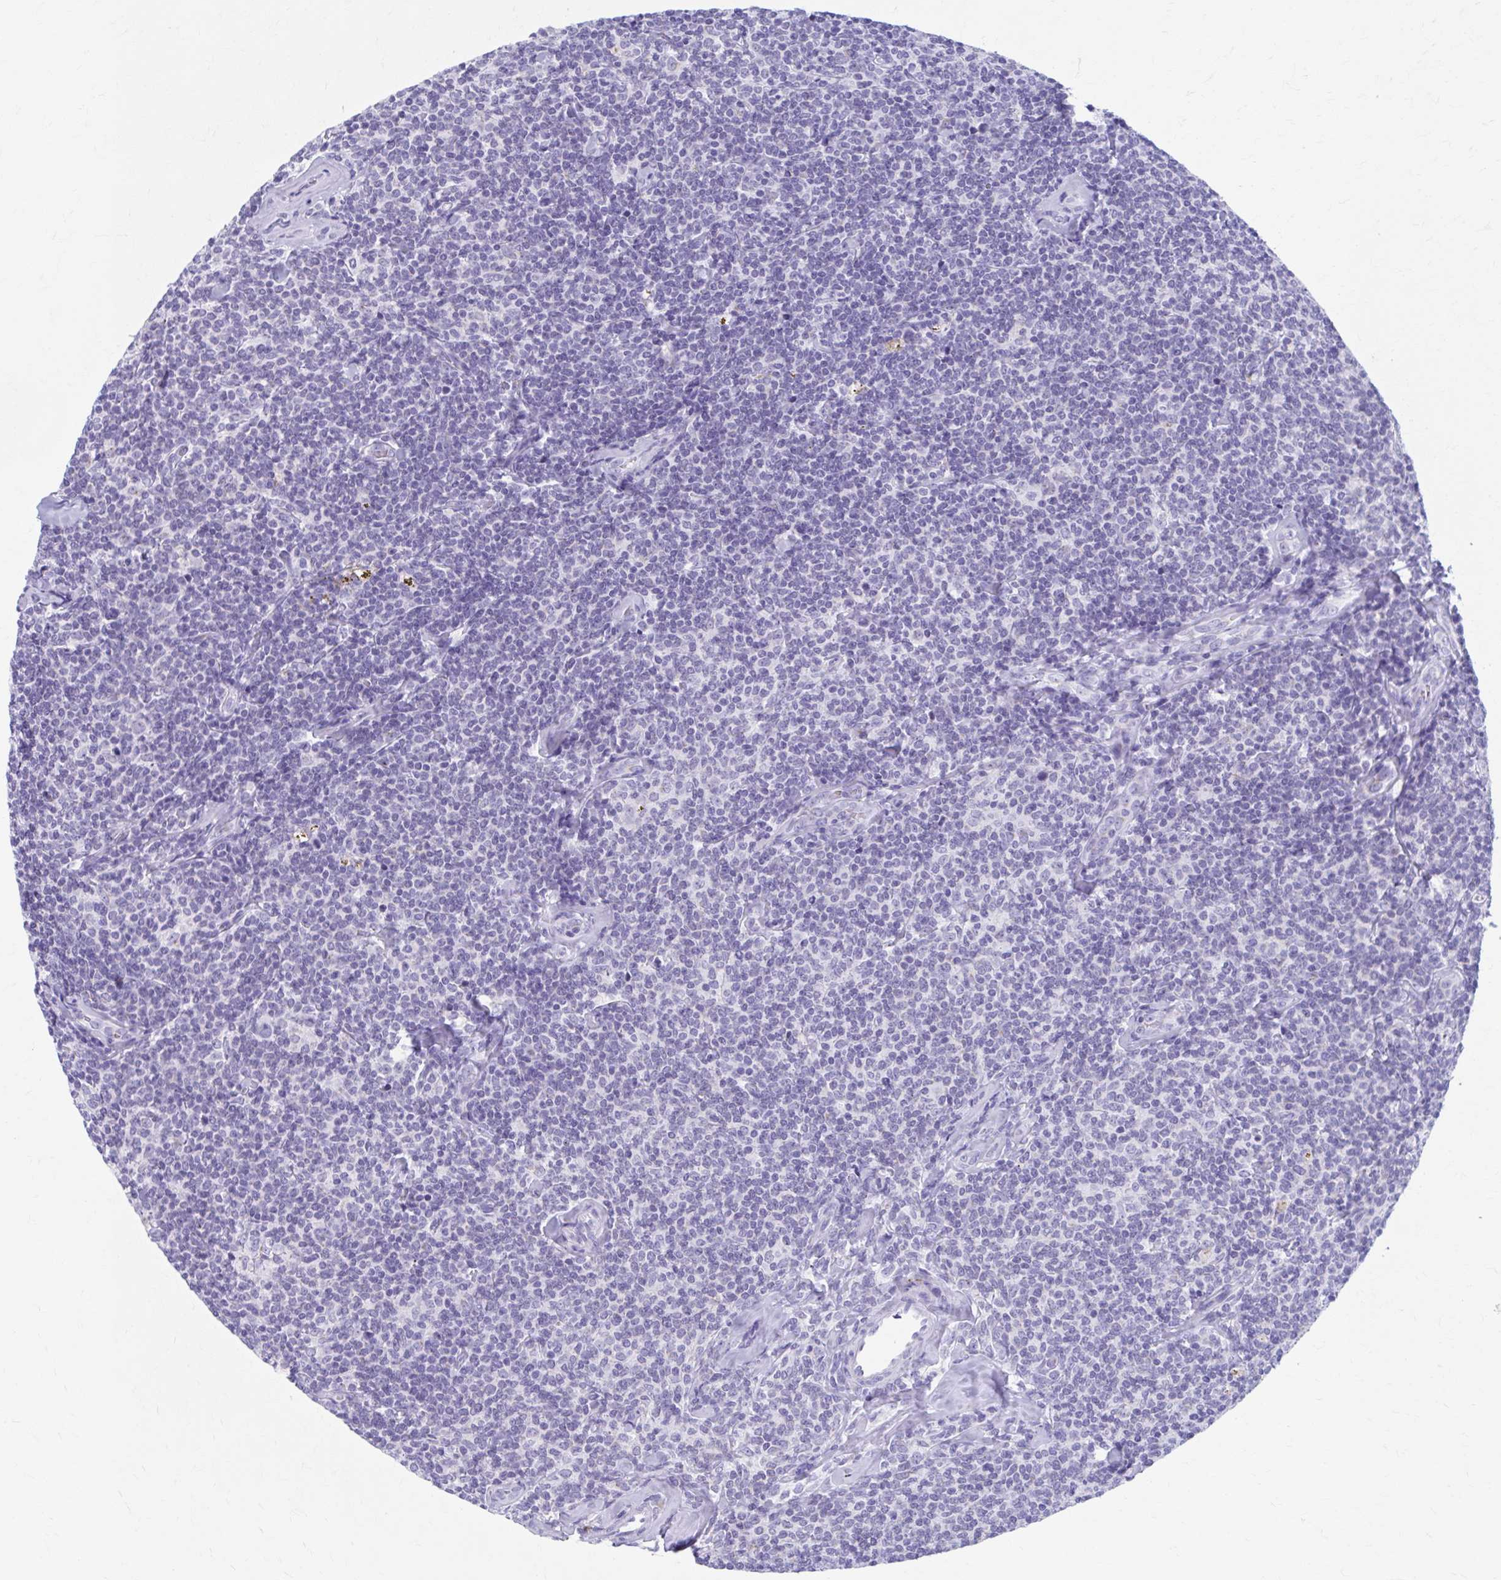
{"staining": {"intensity": "negative", "quantity": "none", "location": "none"}, "tissue": "lymphoma", "cell_type": "Tumor cells", "image_type": "cancer", "snomed": [{"axis": "morphology", "description": "Malignant lymphoma, non-Hodgkin's type, Low grade"}, {"axis": "topography", "description": "Lymph node"}], "caption": "Immunohistochemistry of human low-grade malignant lymphoma, non-Hodgkin's type displays no staining in tumor cells.", "gene": "KCNE2", "patient": {"sex": "female", "age": 56}}